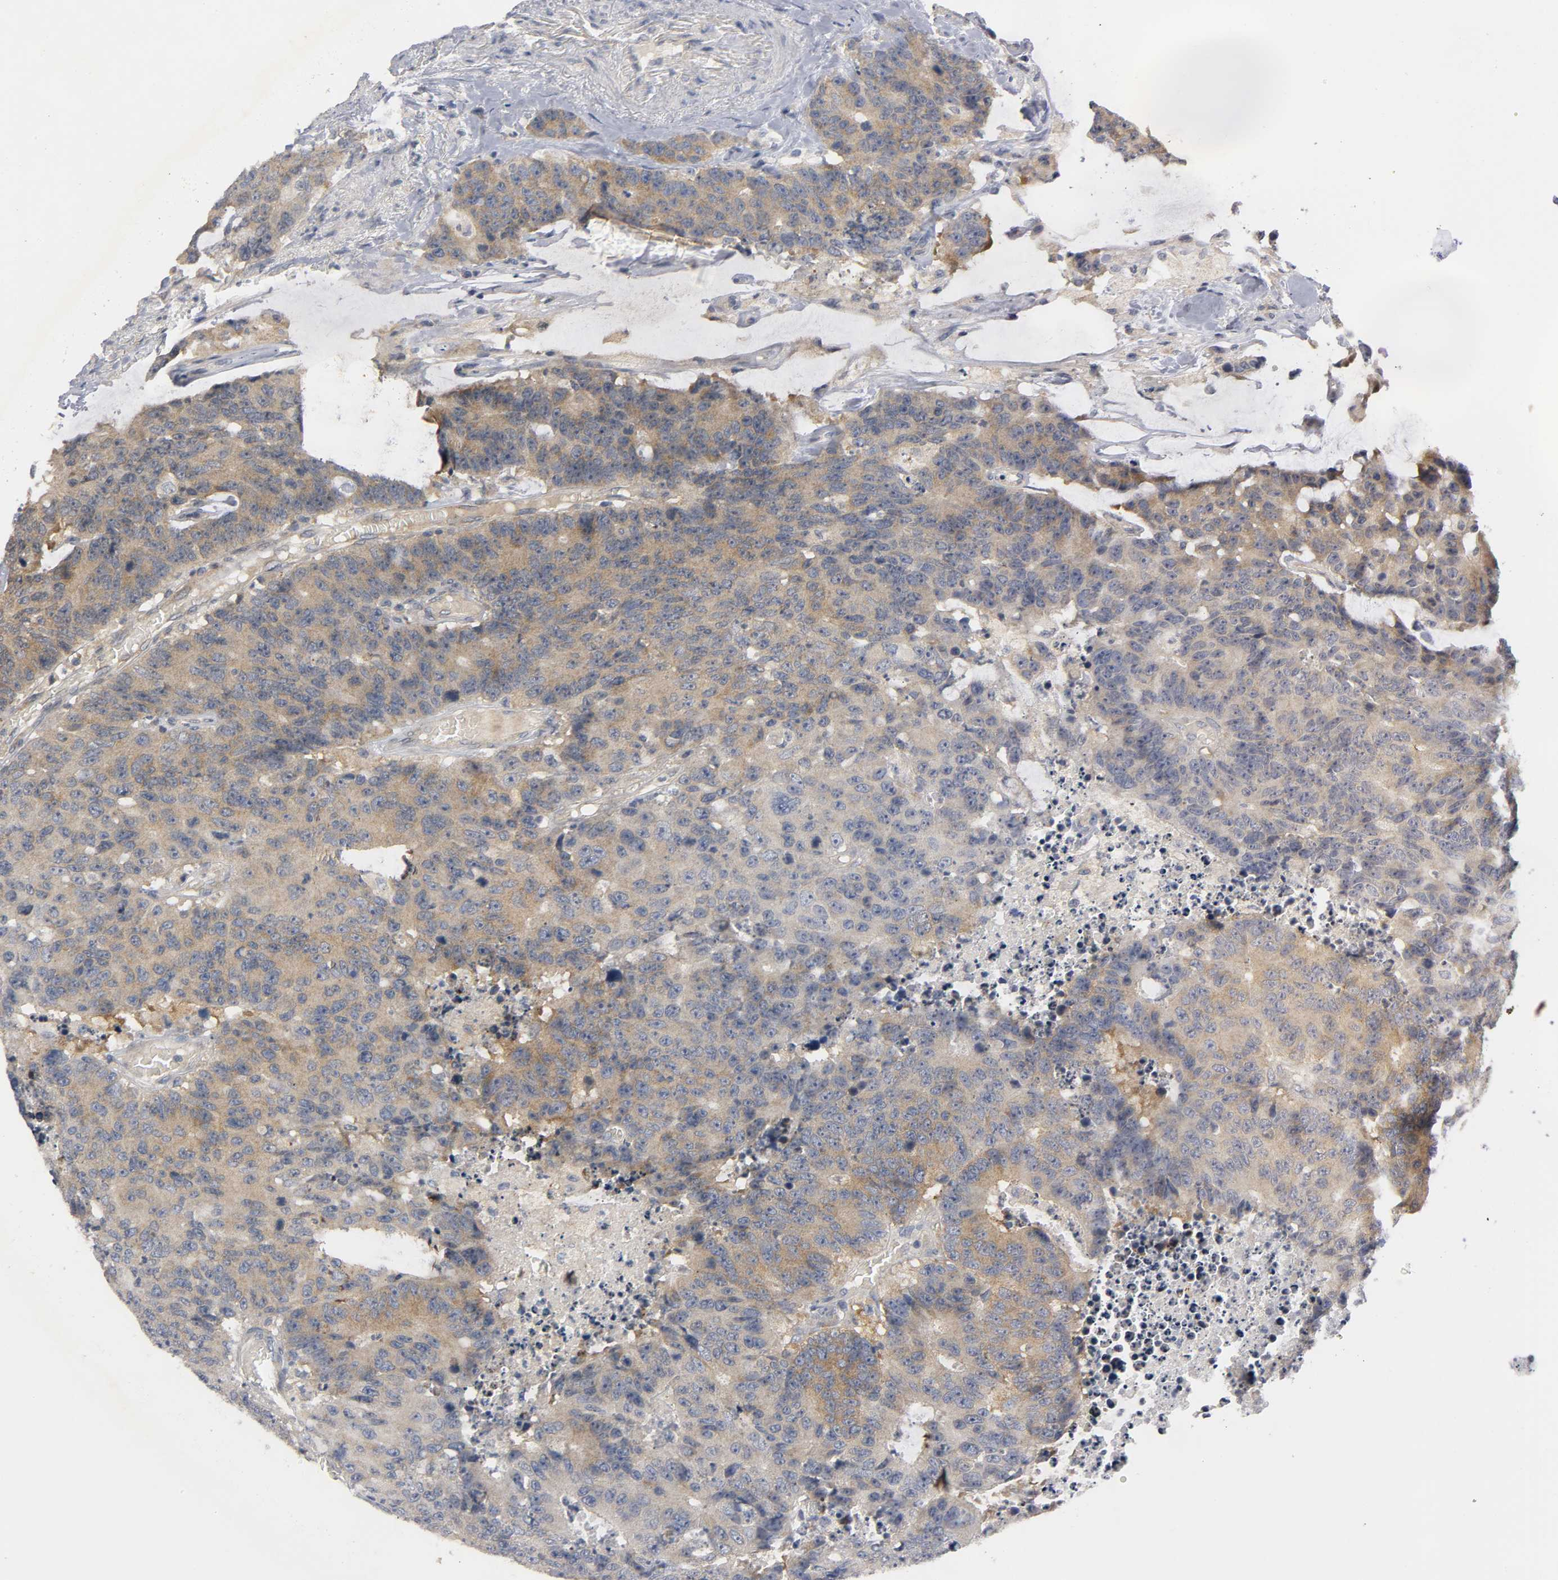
{"staining": {"intensity": "moderate", "quantity": ">75%", "location": "cytoplasmic/membranous"}, "tissue": "colorectal cancer", "cell_type": "Tumor cells", "image_type": "cancer", "snomed": [{"axis": "morphology", "description": "Adenocarcinoma, NOS"}, {"axis": "topography", "description": "Colon"}], "caption": "DAB (3,3'-diaminobenzidine) immunohistochemical staining of human colorectal cancer exhibits moderate cytoplasmic/membranous protein positivity in about >75% of tumor cells.", "gene": "HDAC6", "patient": {"sex": "female", "age": 86}}